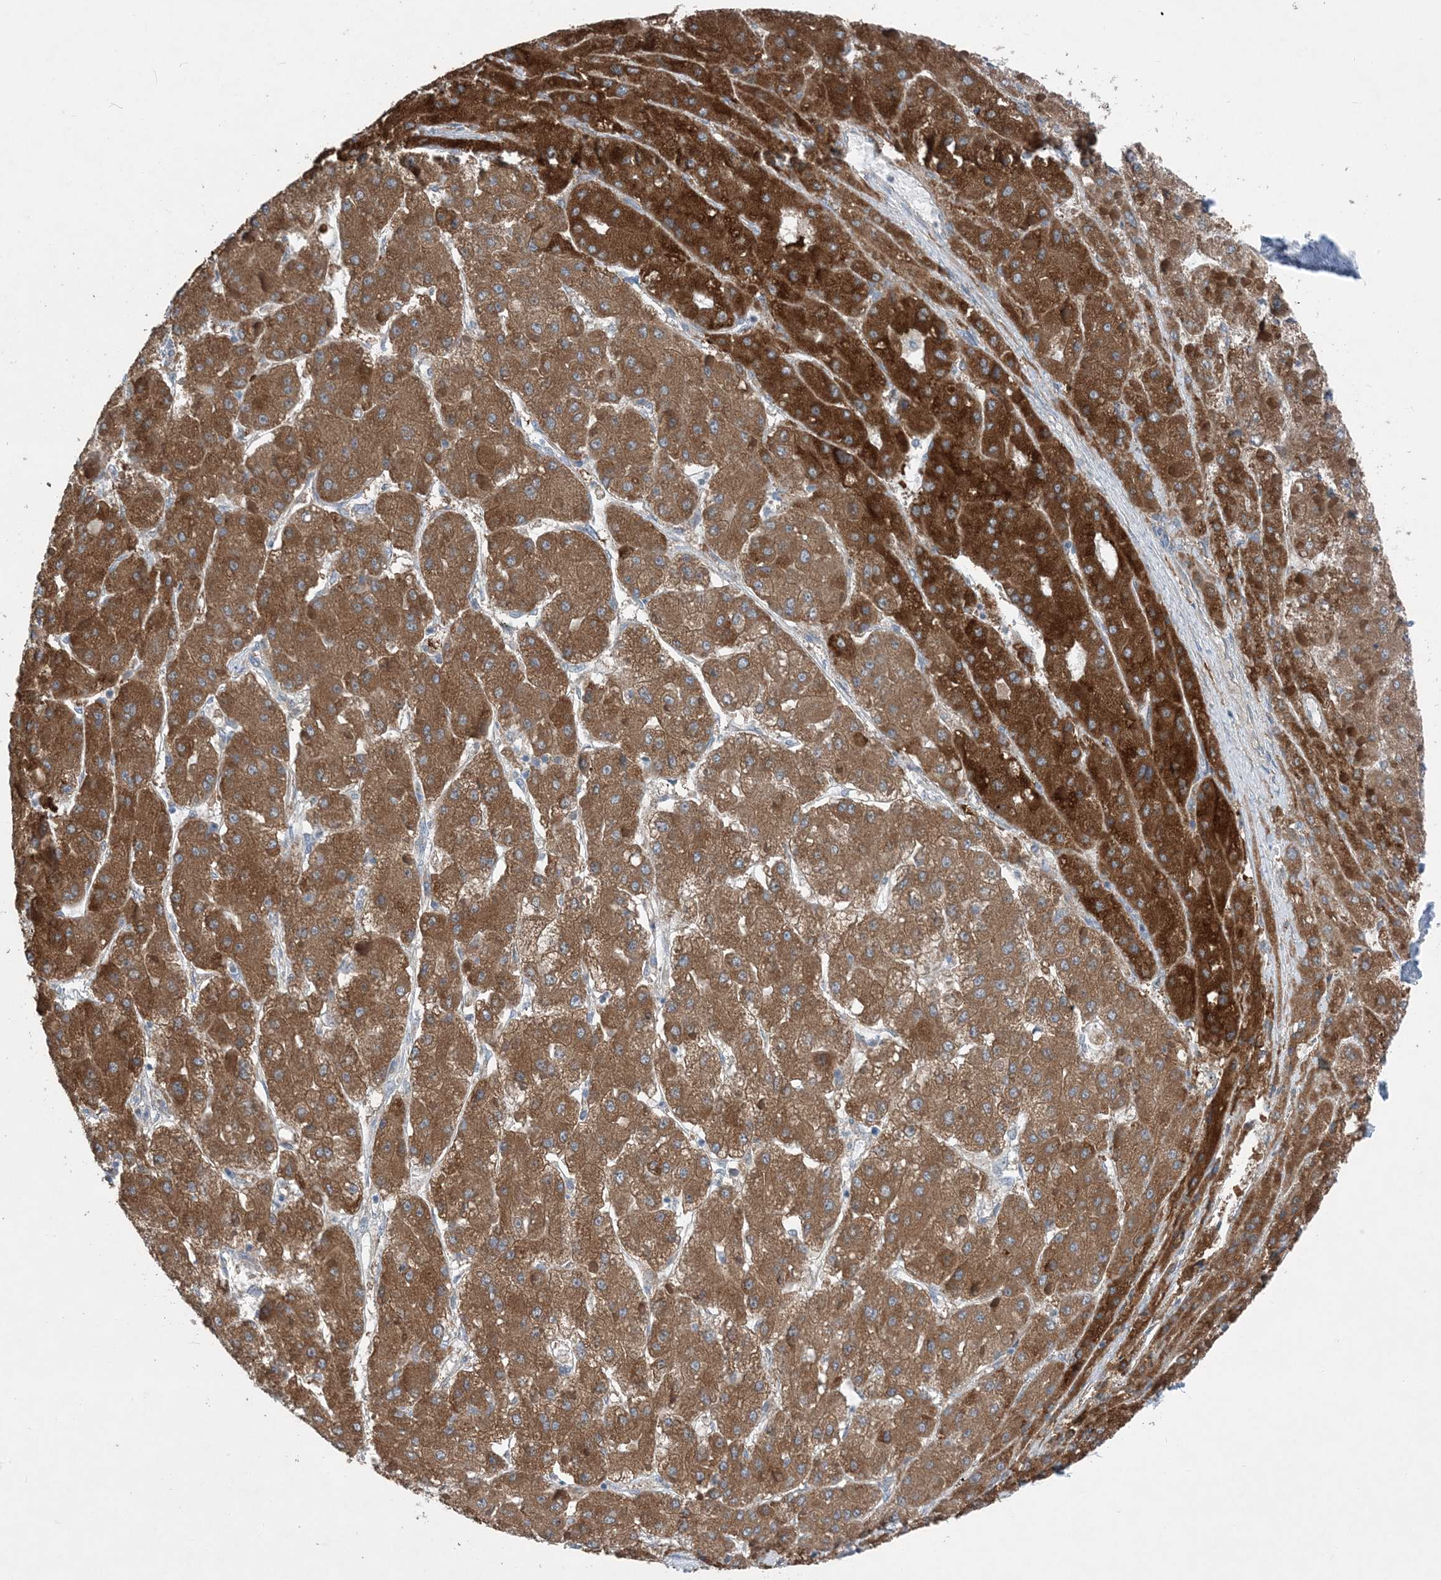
{"staining": {"intensity": "moderate", "quantity": ">75%", "location": "cytoplasmic/membranous"}, "tissue": "liver cancer", "cell_type": "Tumor cells", "image_type": "cancer", "snomed": [{"axis": "morphology", "description": "Carcinoma, Hepatocellular, NOS"}, {"axis": "topography", "description": "Liver"}], "caption": "This micrograph shows hepatocellular carcinoma (liver) stained with IHC to label a protein in brown. The cytoplasmic/membranous of tumor cells show moderate positivity for the protein. Nuclei are counter-stained blue.", "gene": "DHX30", "patient": {"sex": "female", "age": 73}}